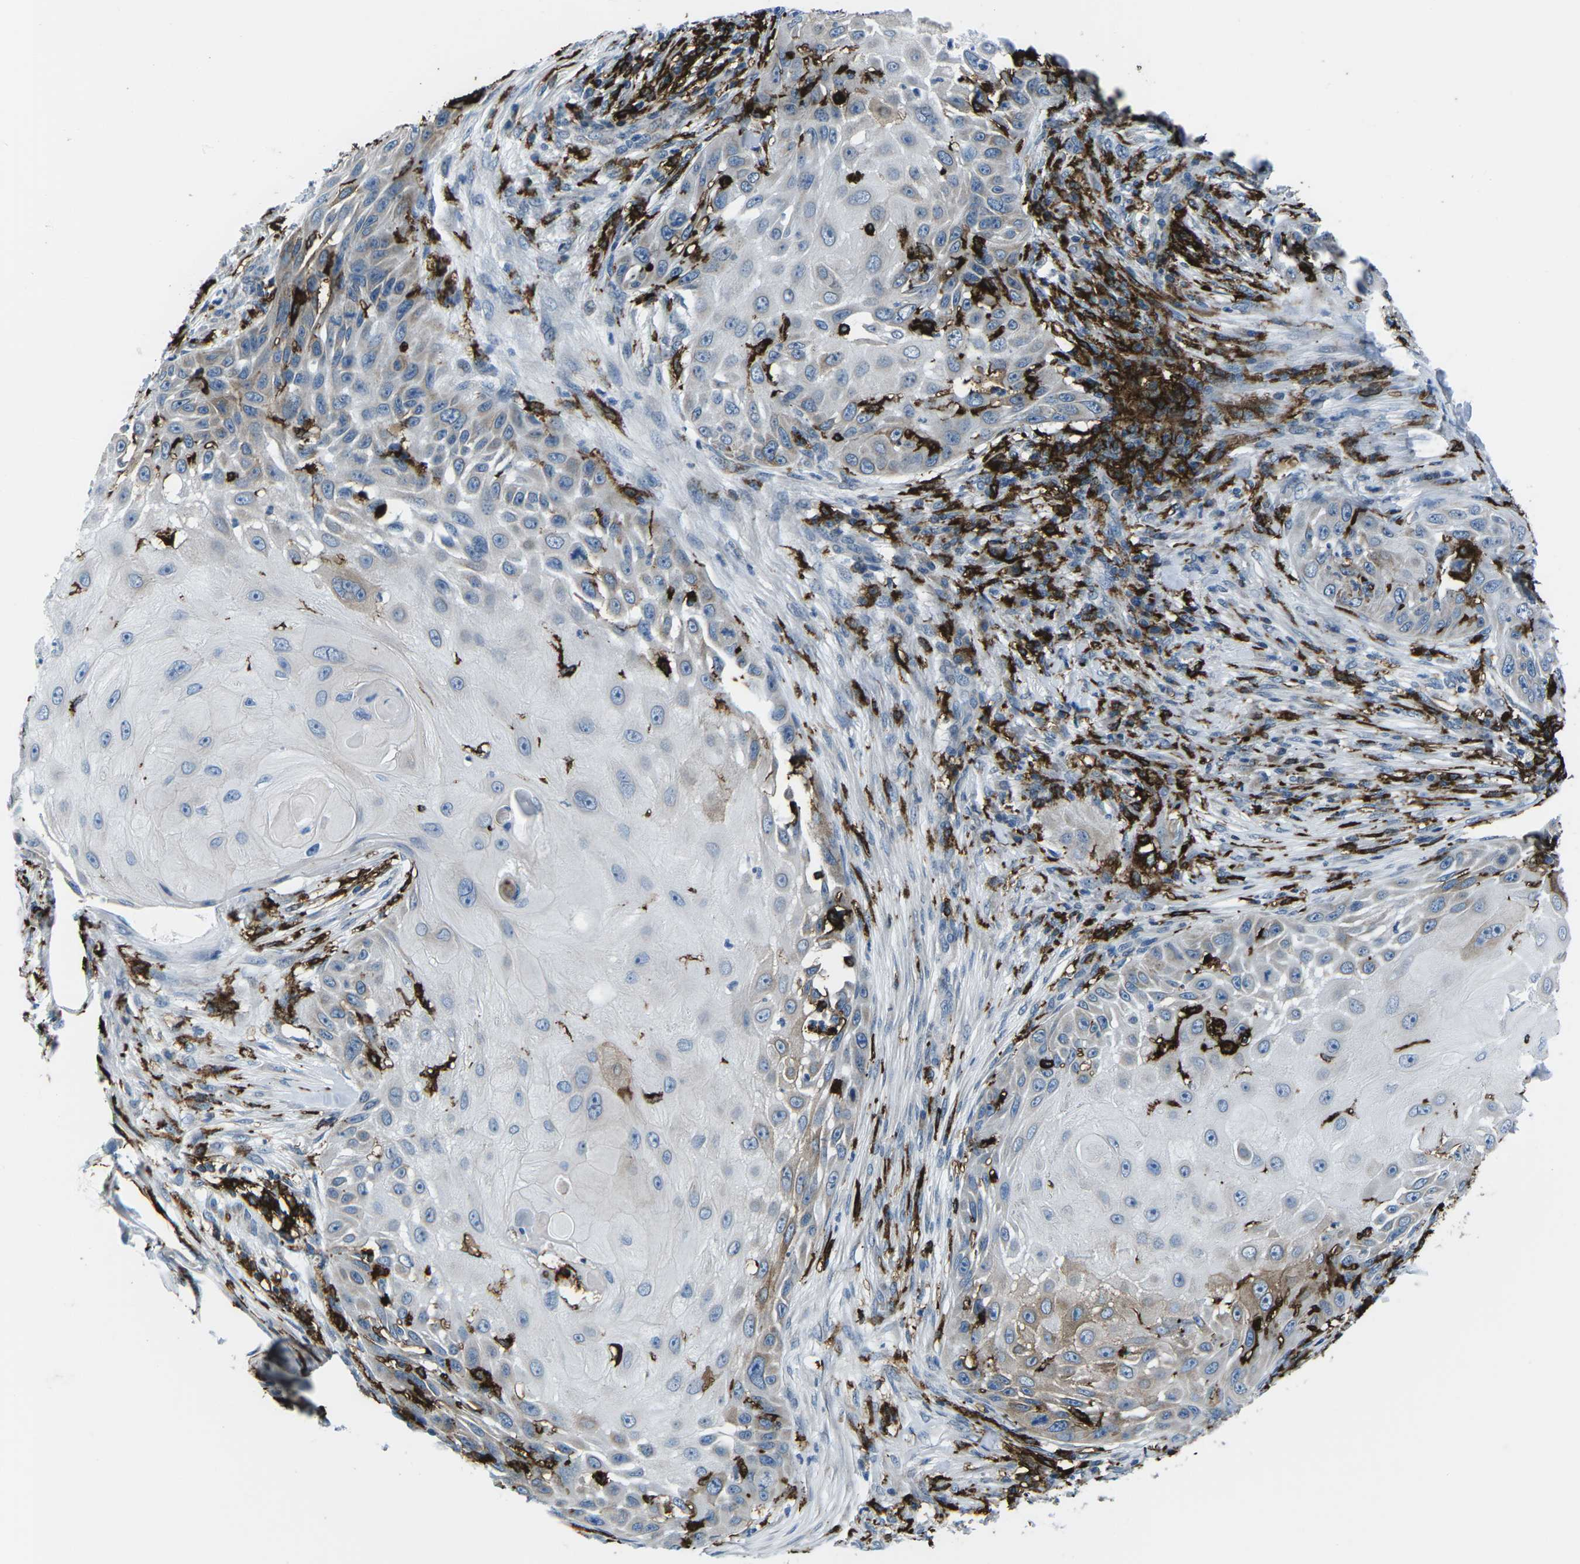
{"staining": {"intensity": "weak", "quantity": "<25%", "location": "cytoplasmic/membranous"}, "tissue": "skin cancer", "cell_type": "Tumor cells", "image_type": "cancer", "snomed": [{"axis": "morphology", "description": "Squamous cell carcinoma, NOS"}, {"axis": "topography", "description": "Skin"}], "caption": "Immunohistochemical staining of skin cancer (squamous cell carcinoma) displays no significant positivity in tumor cells.", "gene": "PTPN1", "patient": {"sex": "female", "age": 44}}